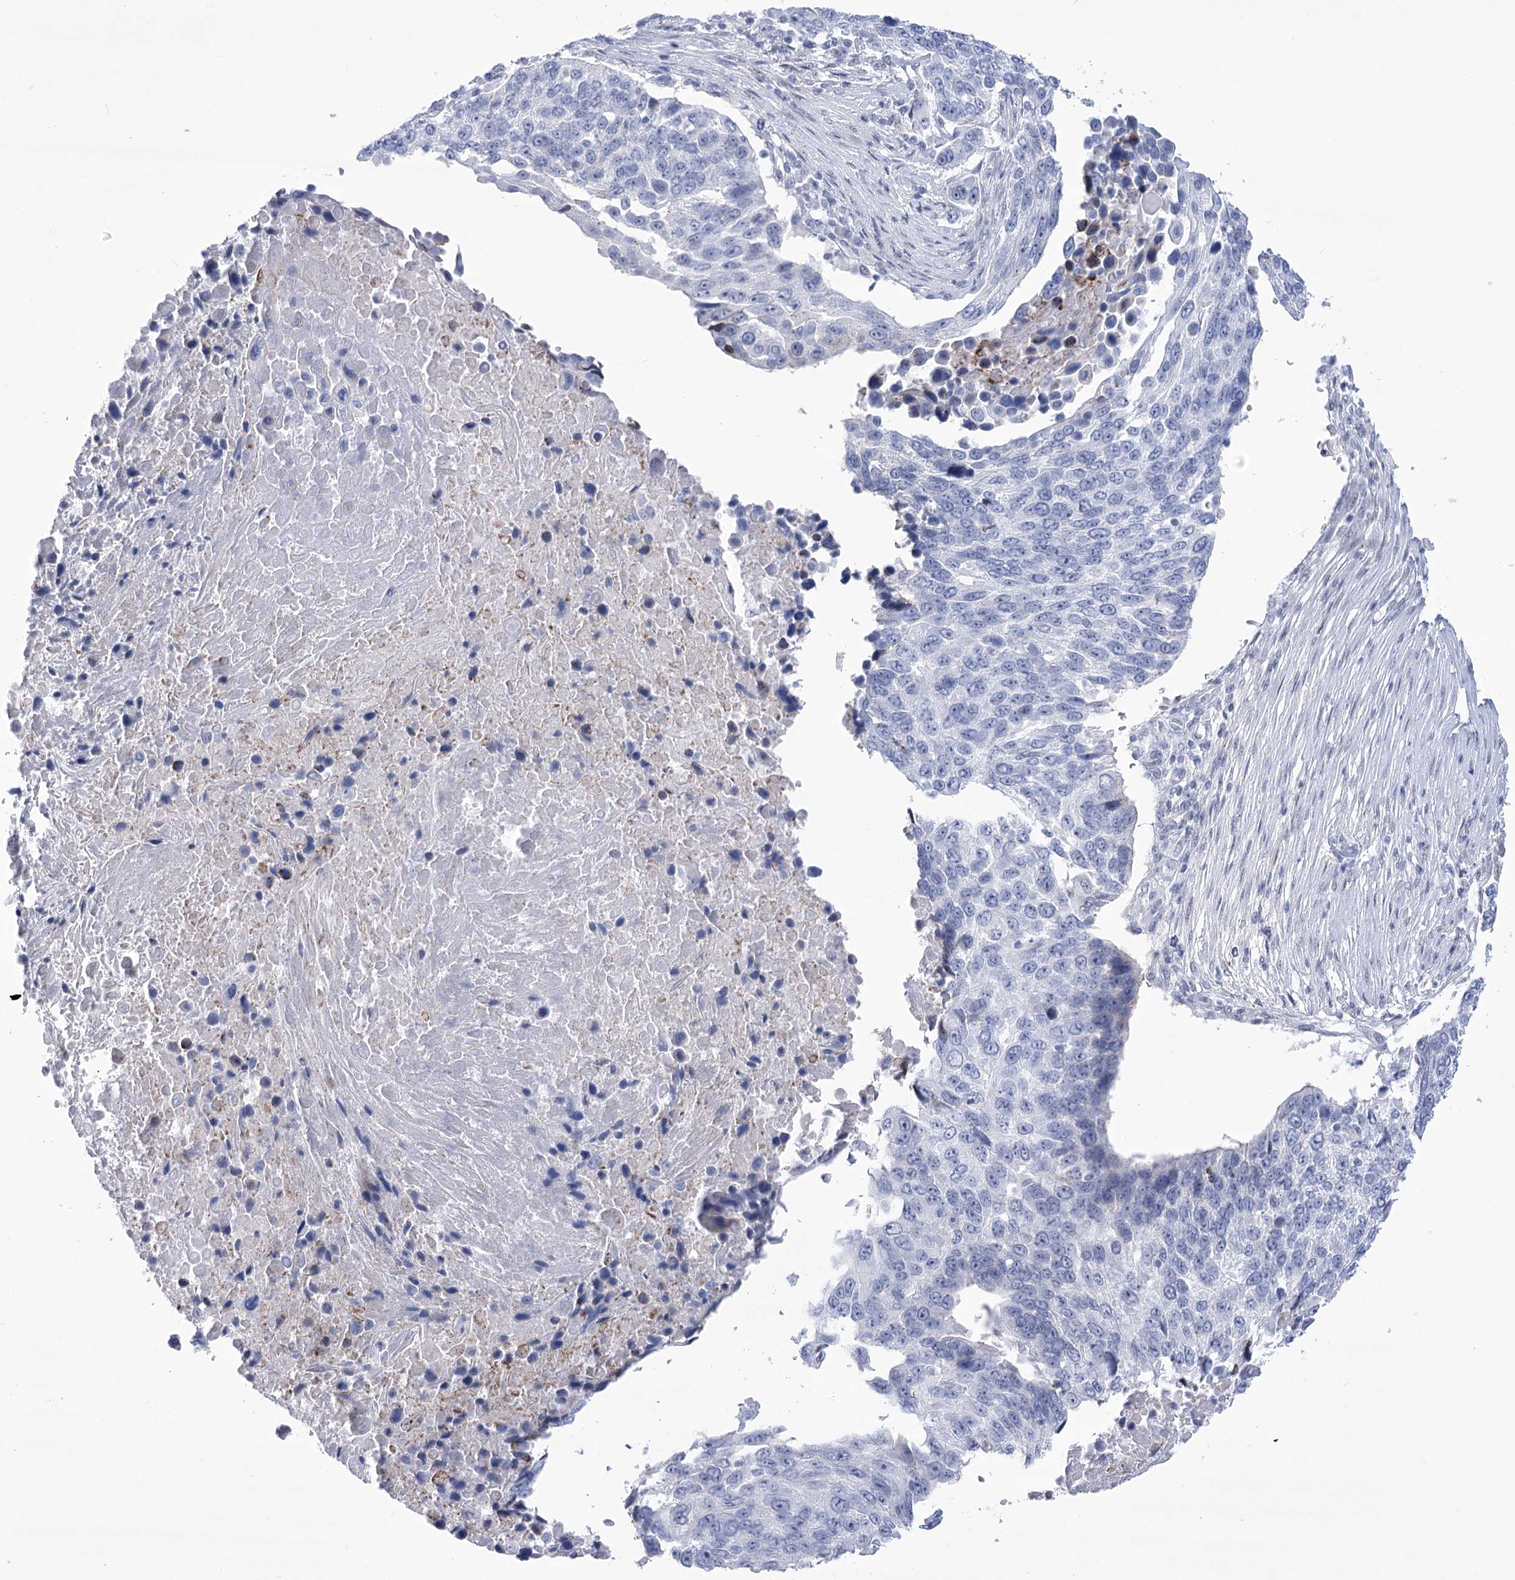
{"staining": {"intensity": "negative", "quantity": "none", "location": "none"}, "tissue": "lung cancer", "cell_type": "Tumor cells", "image_type": "cancer", "snomed": [{"axis": "morphology", "description": "Squamous cell carcinoma, NOS"}, {"axis": "topography", "description": "Lung"}], "caption": "Immunohistochemistry image of neoplastic tissue: squamous cell carcinoma (lung) stained with DAB (3,3'-diaminobenzidine) shows no significant protein staining in tumor cells.", "gene": "HORMAD1", "patient": {"sex": "male", "age": 66}}